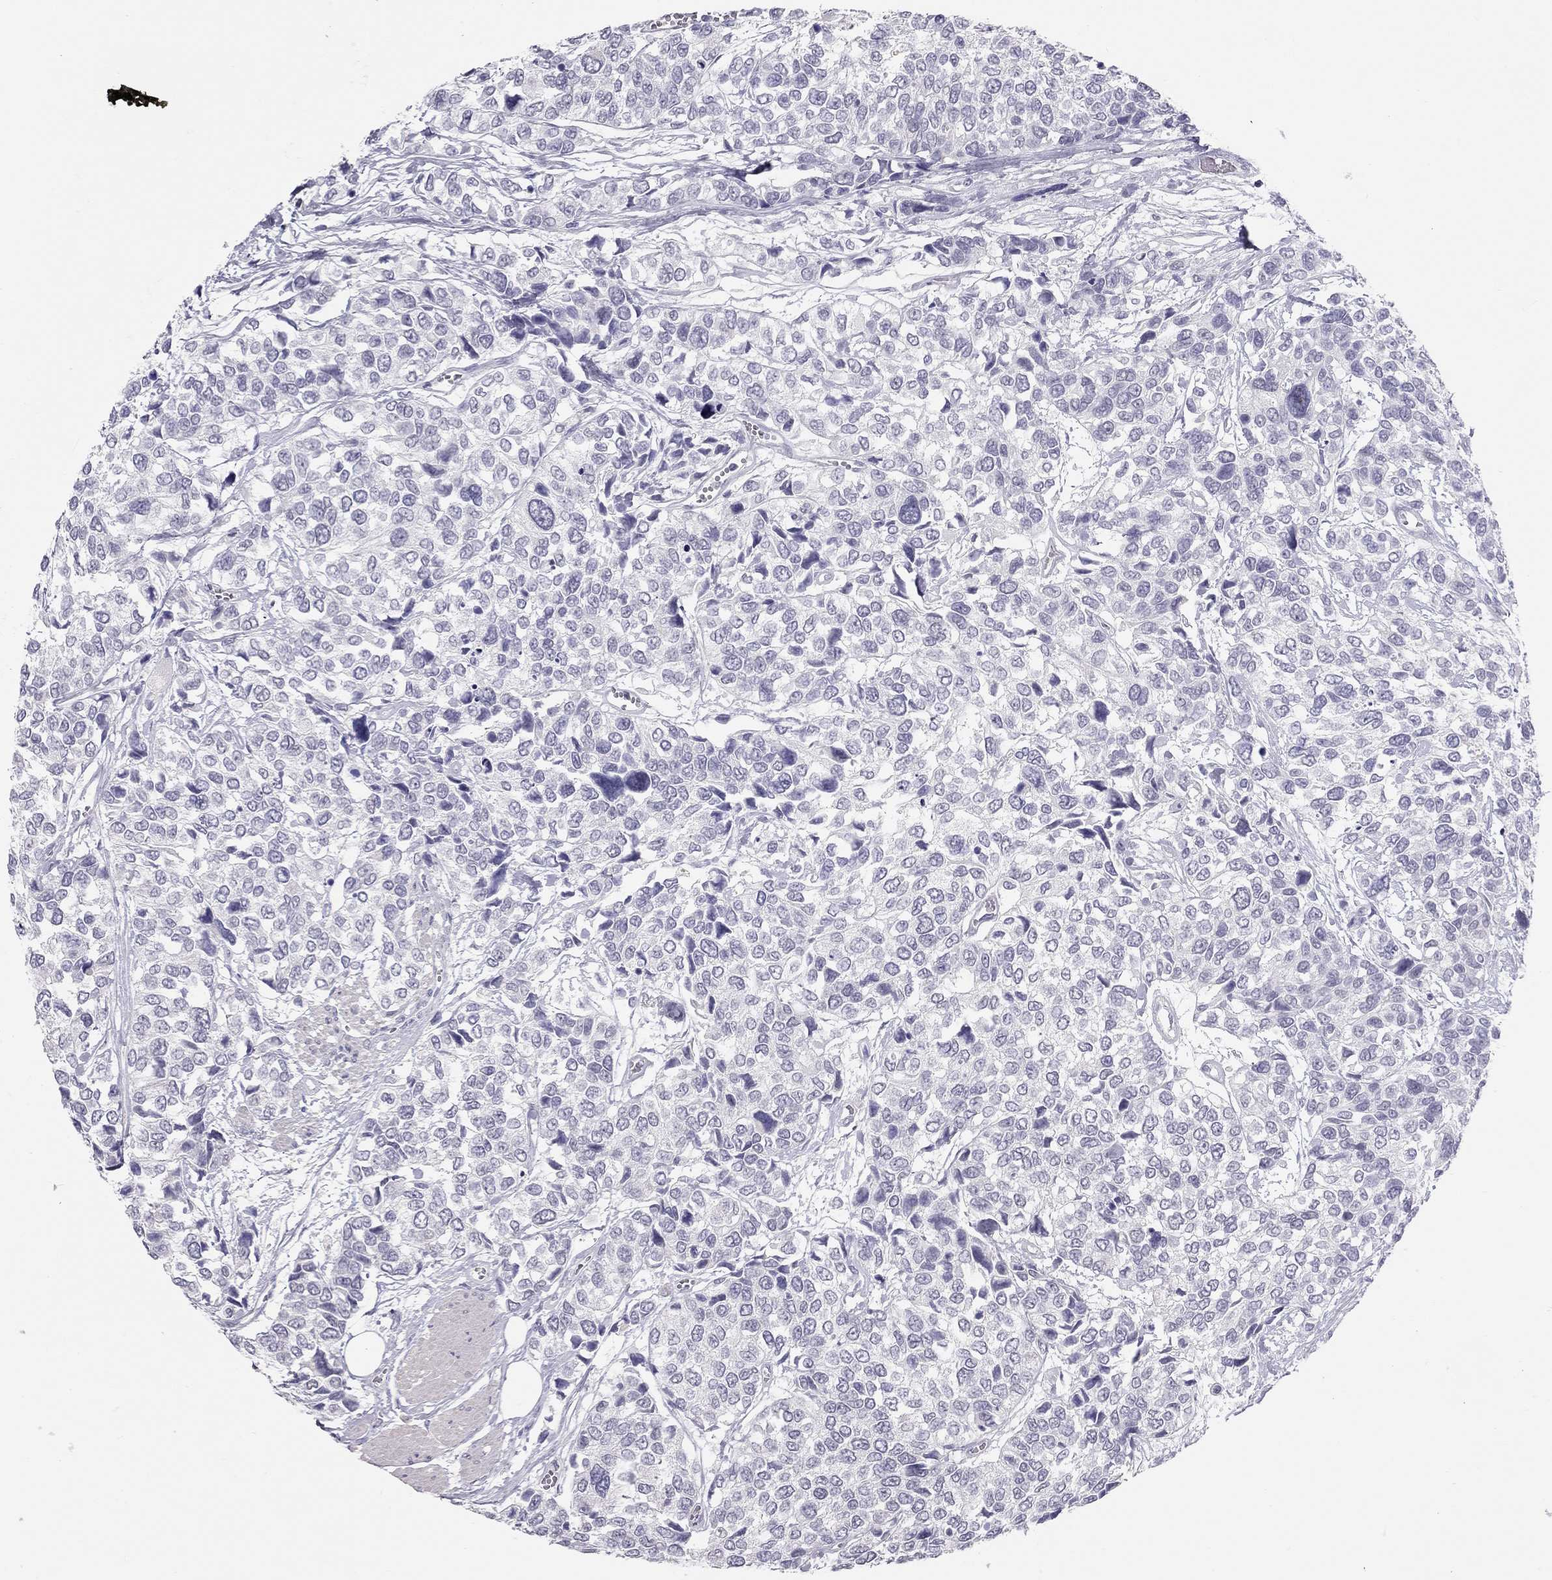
{"staining": {"intensity": "negative", "quantity": "none", "location": "none"}, "tissue": "urothelial cancer", "cell_type": "Tumor cells", "image_type": "cancer", "snomed": [{"axis": "morphology", "description": "Urothelial carcinoma, High grade"}, {"axis": "topography", "description": "Urinary bladder"}], "caption": "Tumor cells show no significant expression in urothelial cancer. (Immunohistochemistry (ihc), brightfield microscopy, high magnification).", "gene": "SPATA12", "patient": {"sex": "male", "age": 77}}